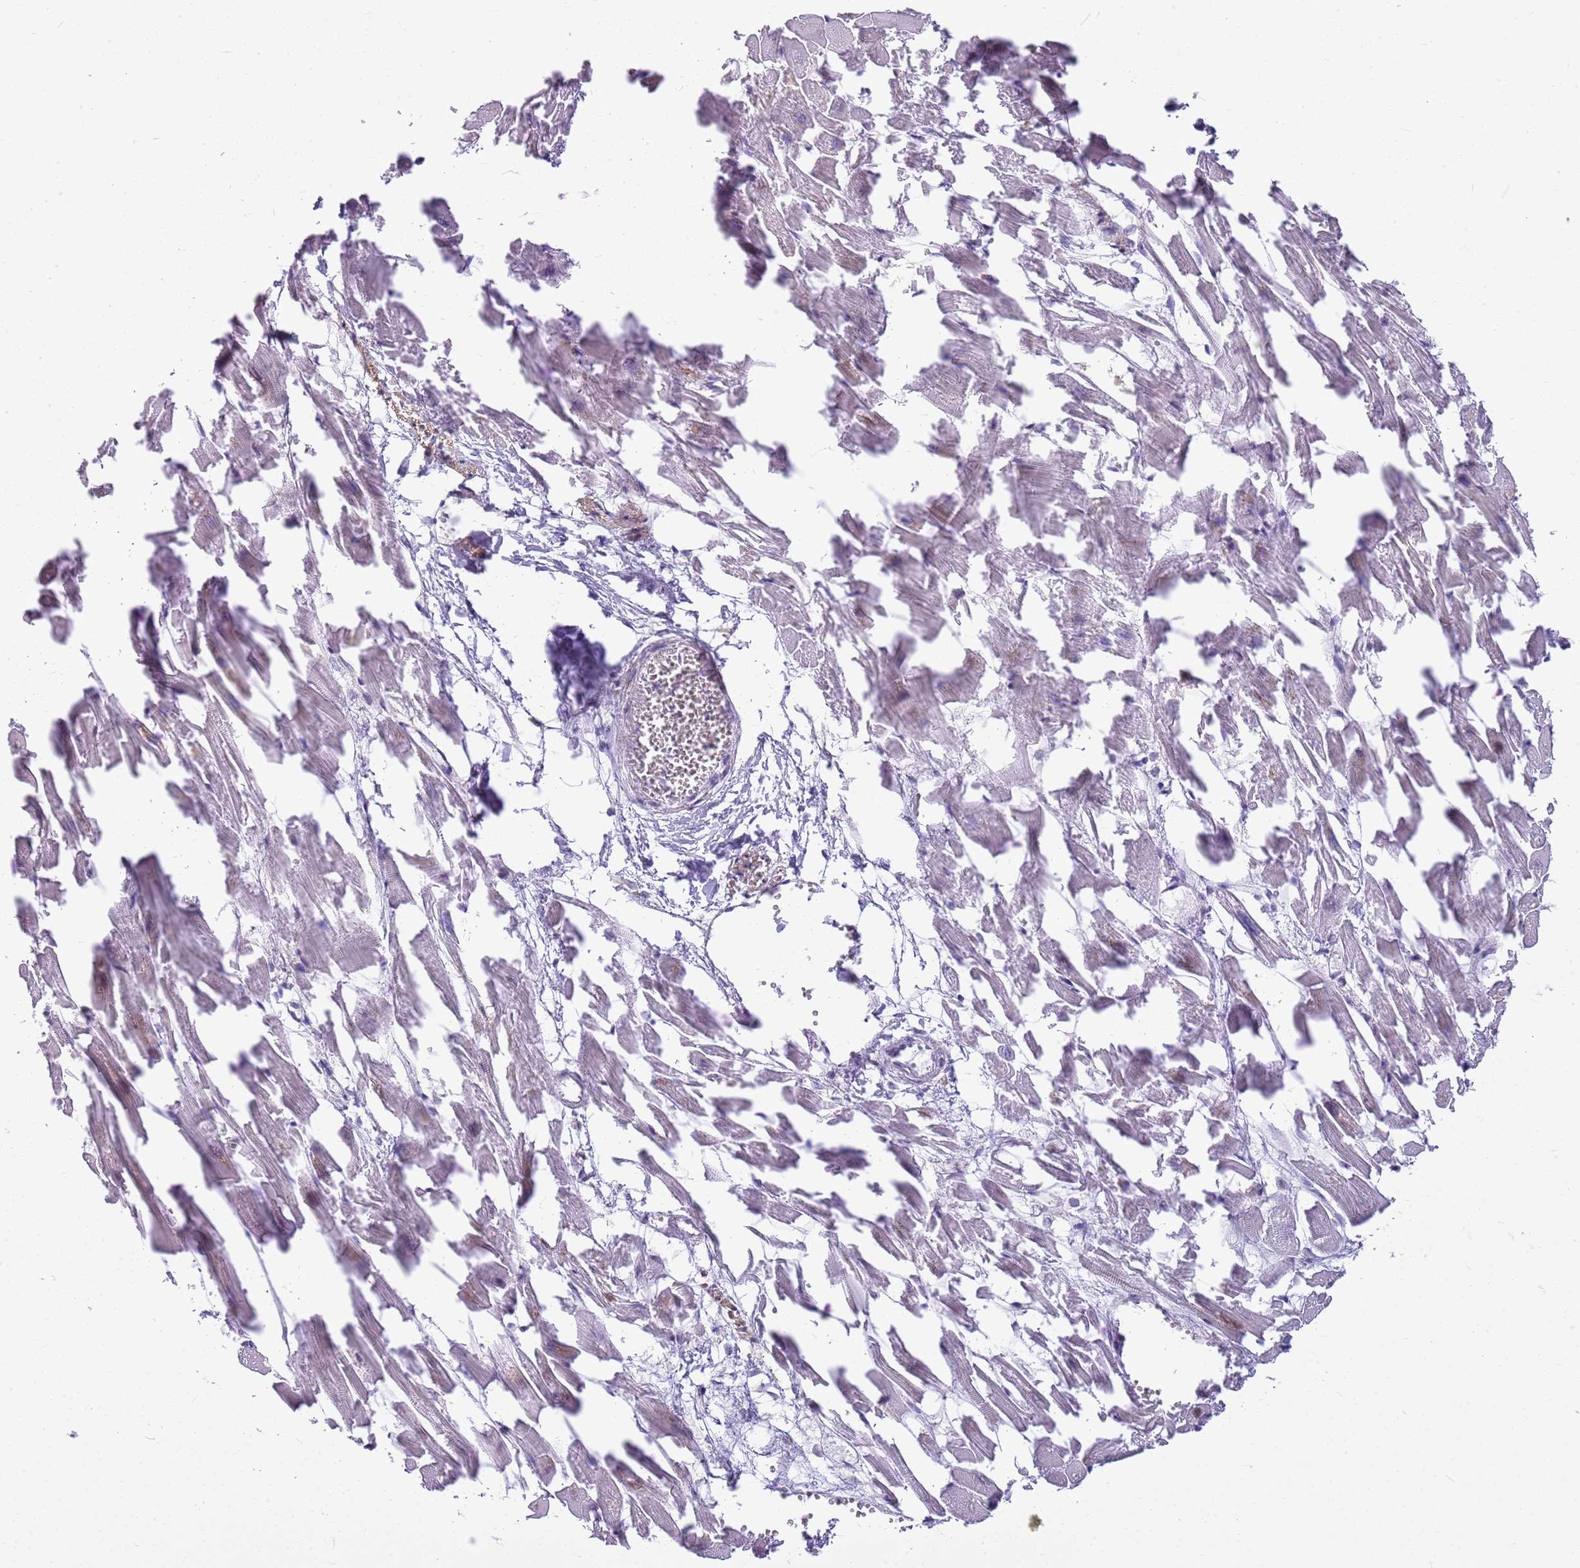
{"staining": {"intensity": "weak", "quantity": "25%-75%", "location": "nuclear"}, "tissue": "heart muscle", "cell_type": "Cardiomyocytes", "image_type": "normal", "snomed": [{"axis": "morphology", "description": "Normal tissue, NOS"}, {"axis": "topography", "description": "Heart"}], "caption": "High-magnification brightfield microscopy of benign heart muscle stained with DAB (3,3'-diaminobenzidine) (brown) and counterstained with hematoxylin (blue). cardiomyocytes exhibit weak nuclear expression is present in about25%-75% of cells.", "gene": "DHX32", "patient": {"sex": "female", "age": 64}}